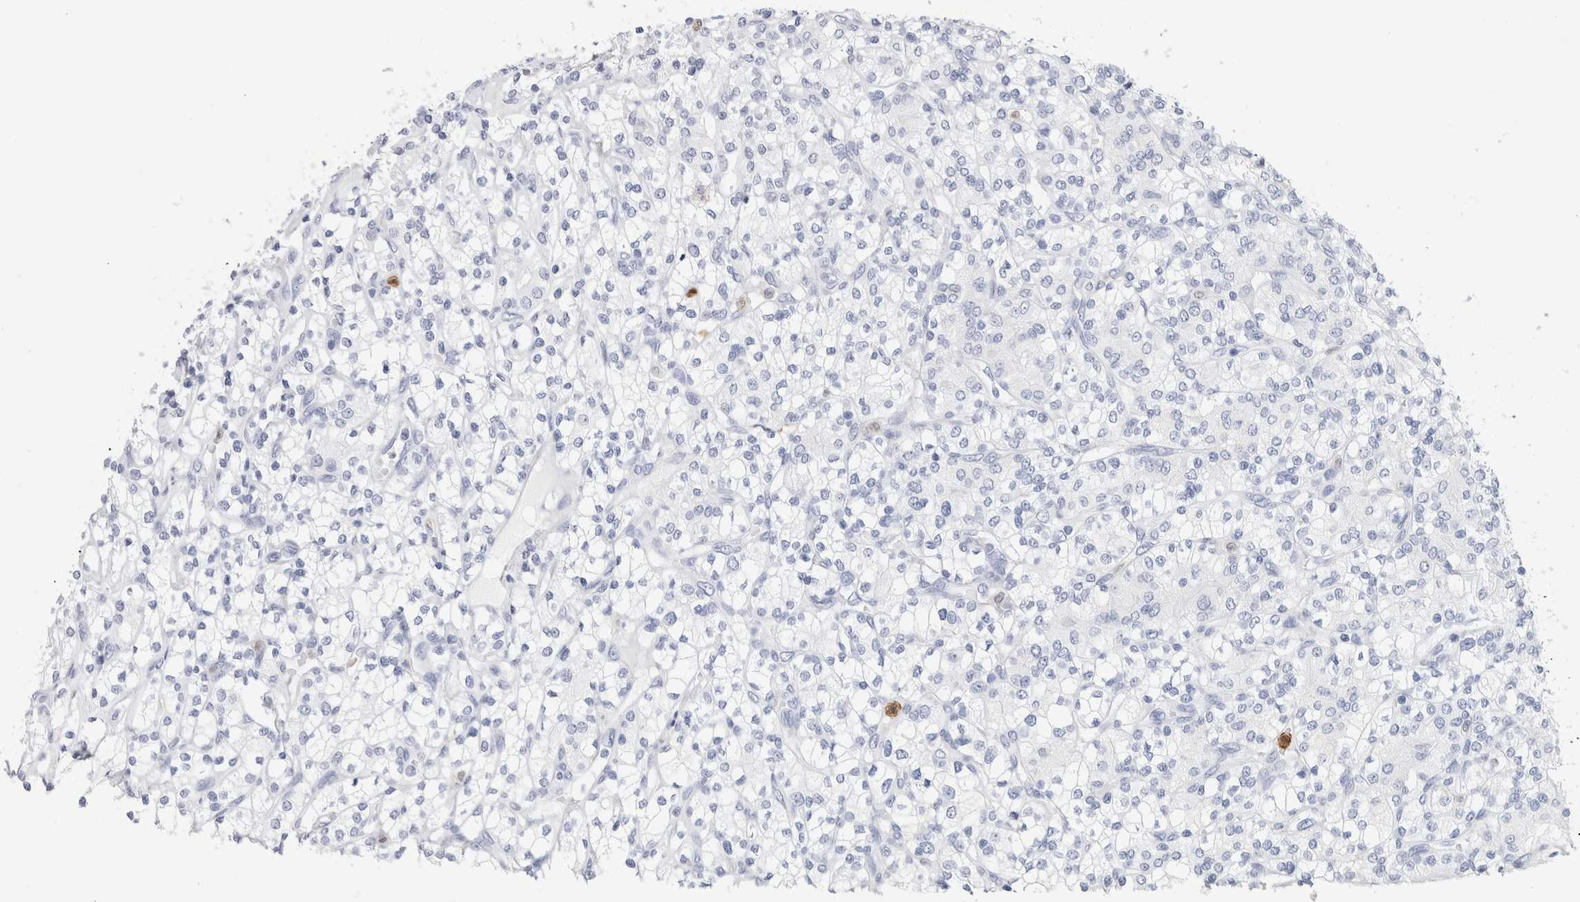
{"staining": {"intensity": "negative", "quantity": "none", "location": "none"}, "tissue": "renal cancer", "cell_type": "Tumor cells", "image_type": "cancer", "snomed": [{"axis": "morphology", "description": "Adenocarcinoma, NOS"}, {"axis": "topography", "description": "Kidney"}], "caption": "A photomicrograph of renal adenocarcinoma stained for a protein reveals no brown staining in tumor cells.", "gene": "SLC10A5", "patient": {"sex": "male", "age": 77}}